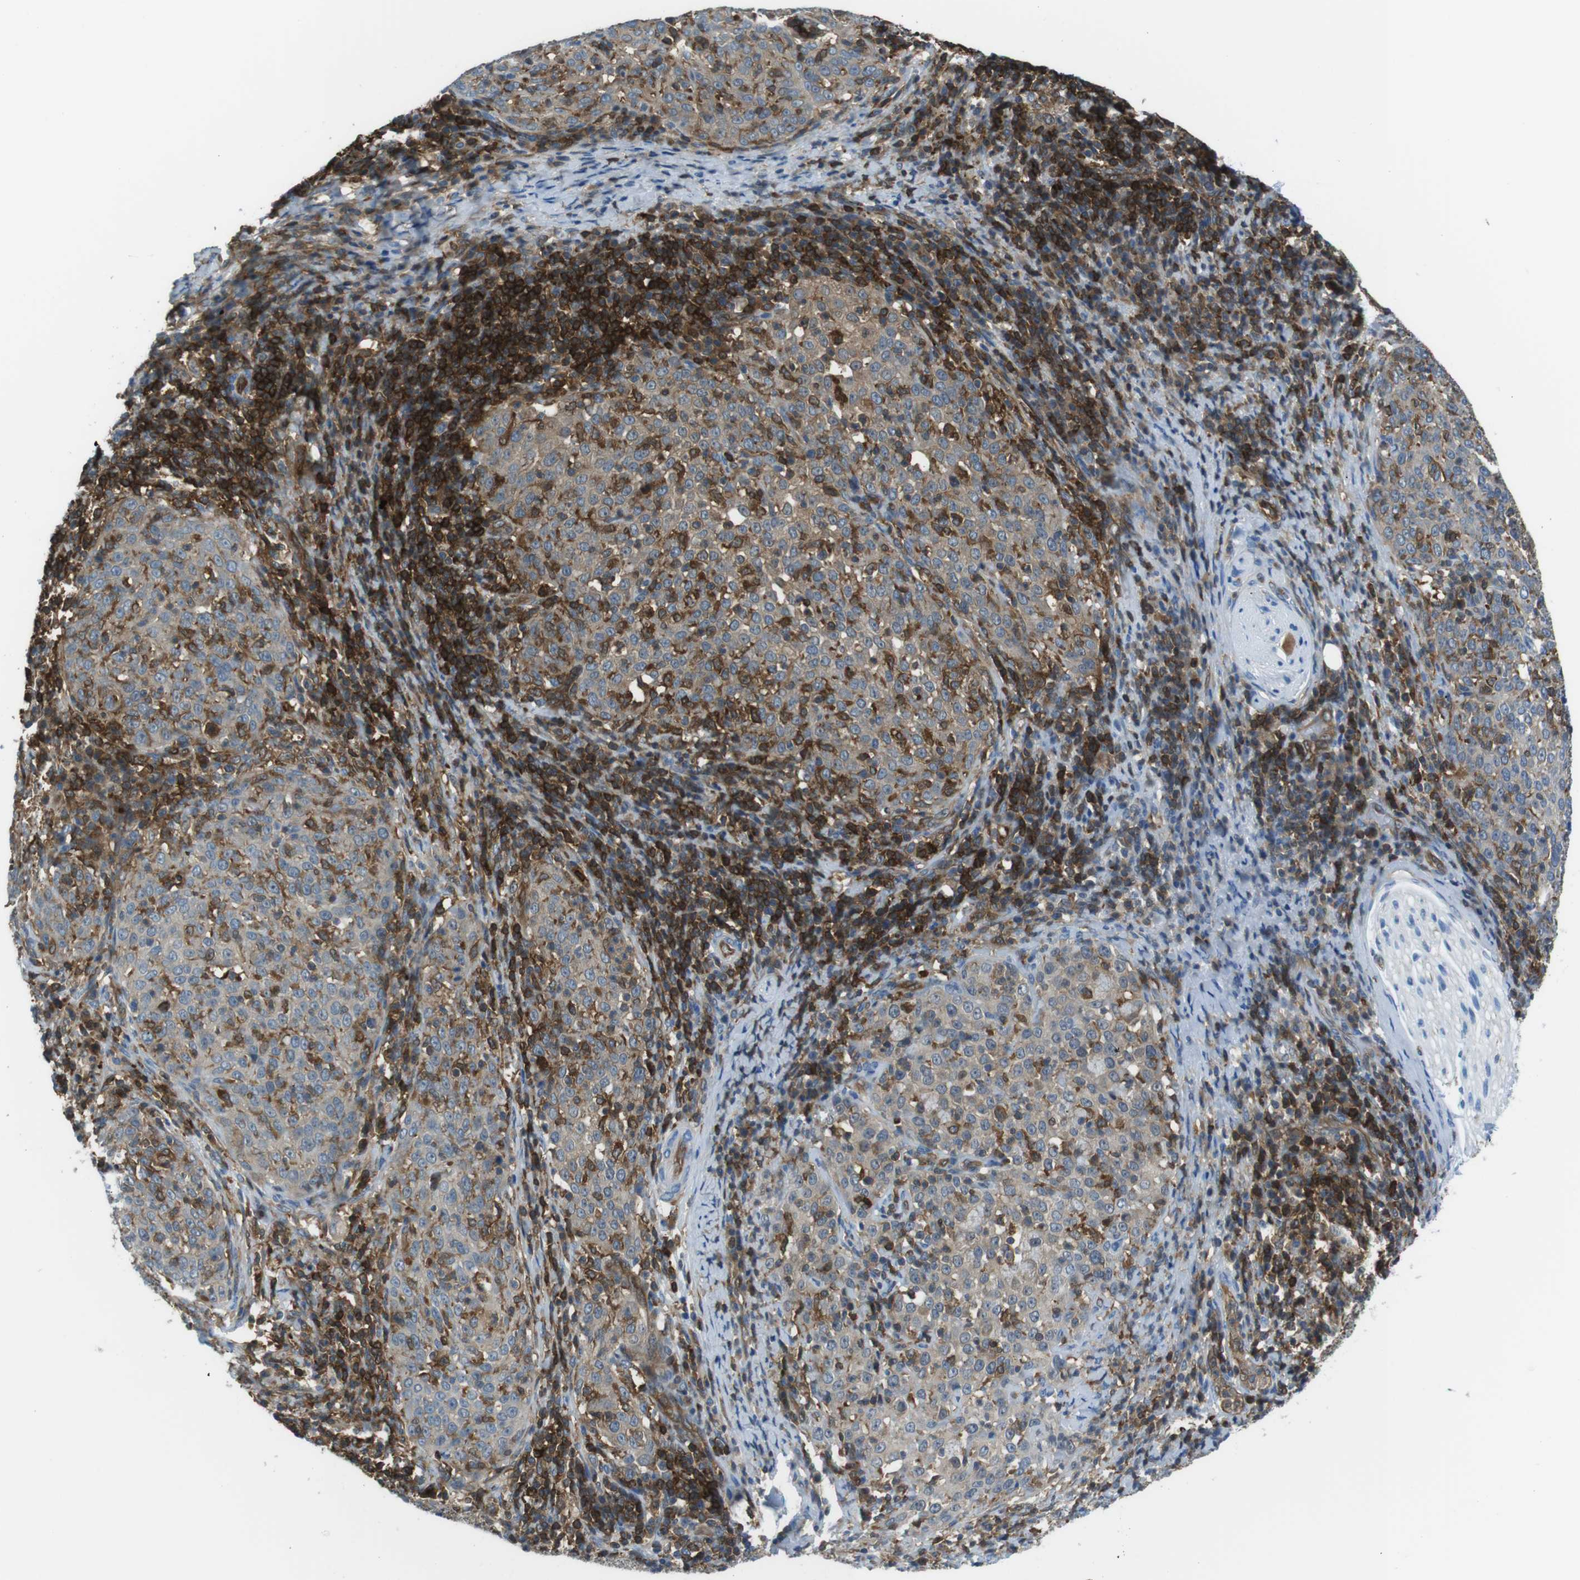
{"staining": {"intensity": "weak", "quantity": "25%-75%", "location": "cytoplasmic/membranous"}, "tissue": "cervical cancer", "cell_type": "Tumor cells", "image_type": "cancer", "snomed": [{"axis": "morphology", "description": "Squamous cell carcinoma, NOS"}, {"axis": "topography", "description": "Cervix"}], "caption": "This micrograph reveals cervical squamous cell carcinoma stained with immunohistochemistry to label a protein in brown. The cytoplasmic/membranous of tumor cells show weak positivity for the protein. Nuclei are counter-stained blue.", "gene": "TES", "patient": {"sex": "female", "age": 51}}